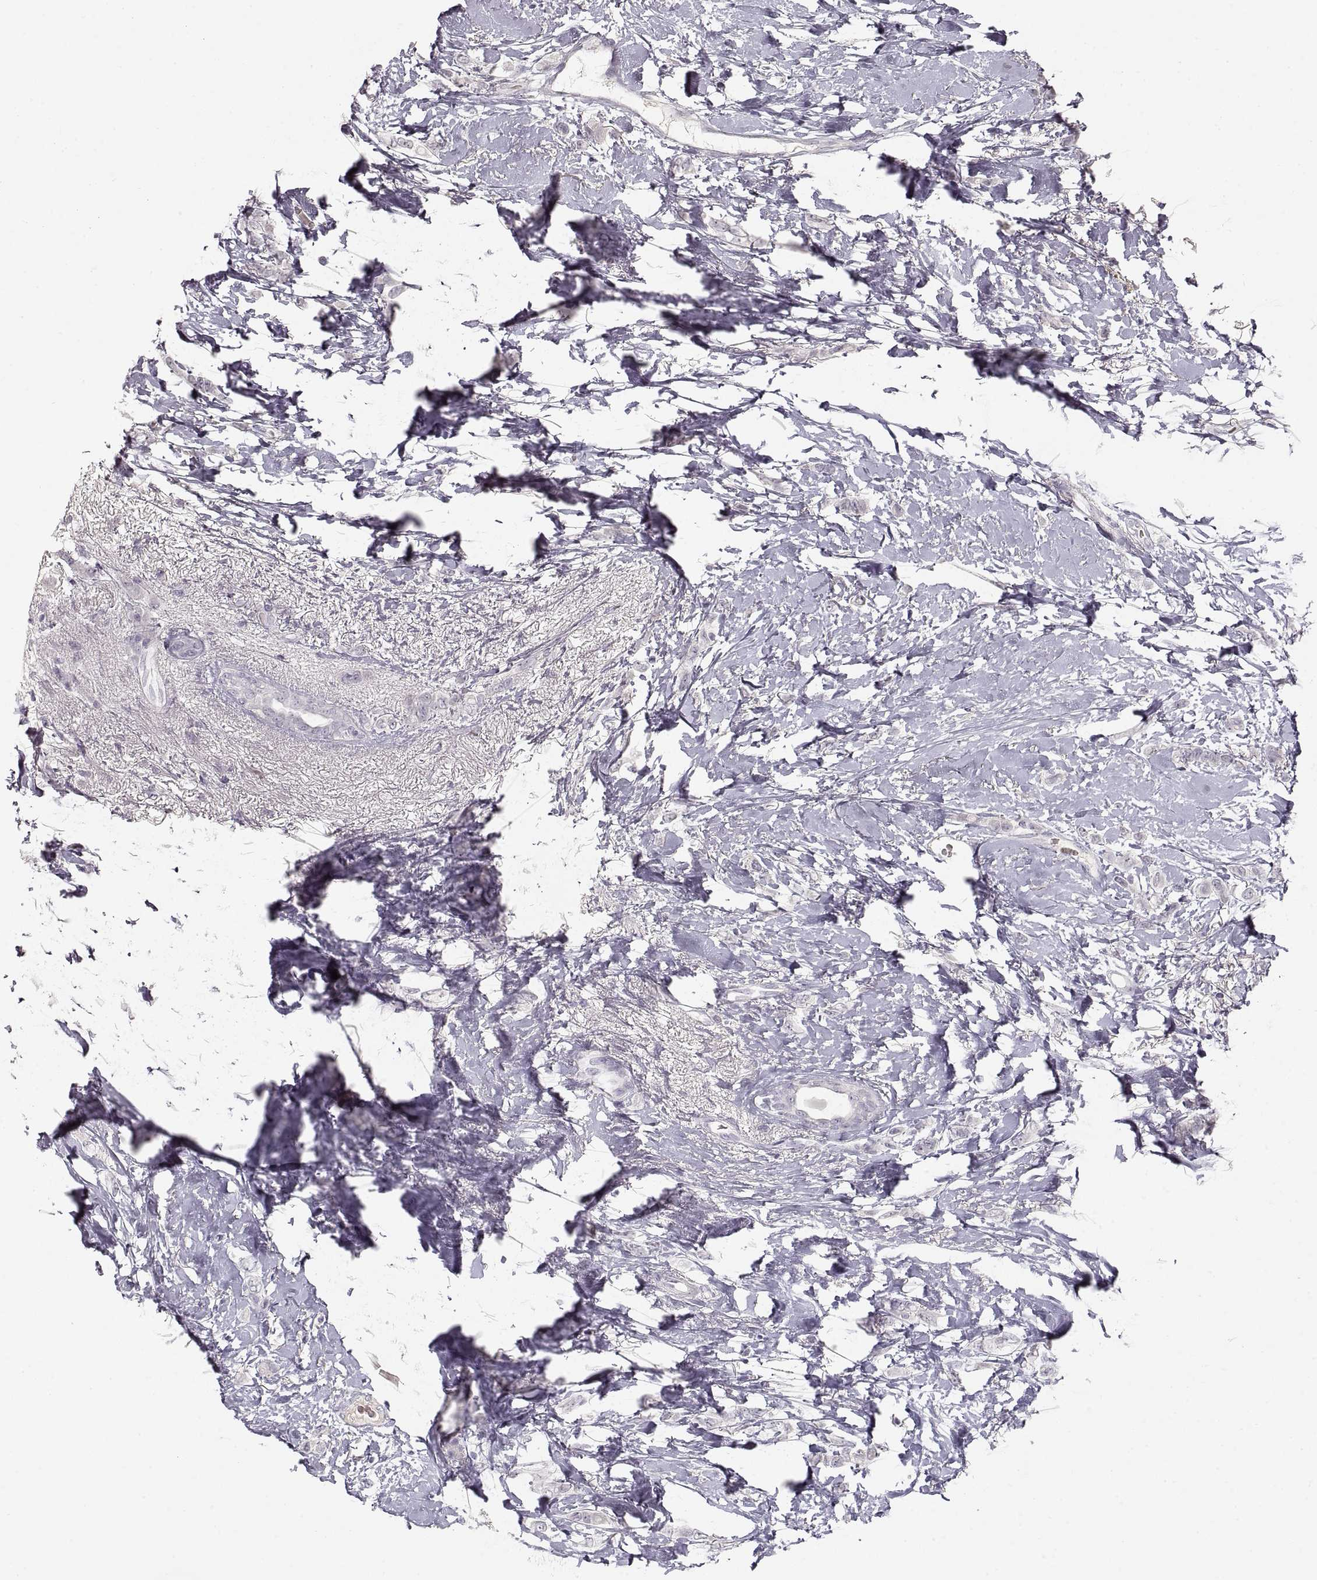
{"staining": {"intensity": "negative", "quantity": "none", "location": "none"}, "tissue": "breast cancer", "cell_type": "Tumor cells", "image_type": "cancer", "snomed": [{"axis": "morphology", "description": "Lobular carcinoma"}, {"axis": "topography", "description": "Breast"}], "caption": "This is an immunohistochemistry micrograph of lobular carcinoma (breast). There is no expression in tumor cells.", "gene": "PCSK2", "patient": {"sex": "female", "age": 66}}